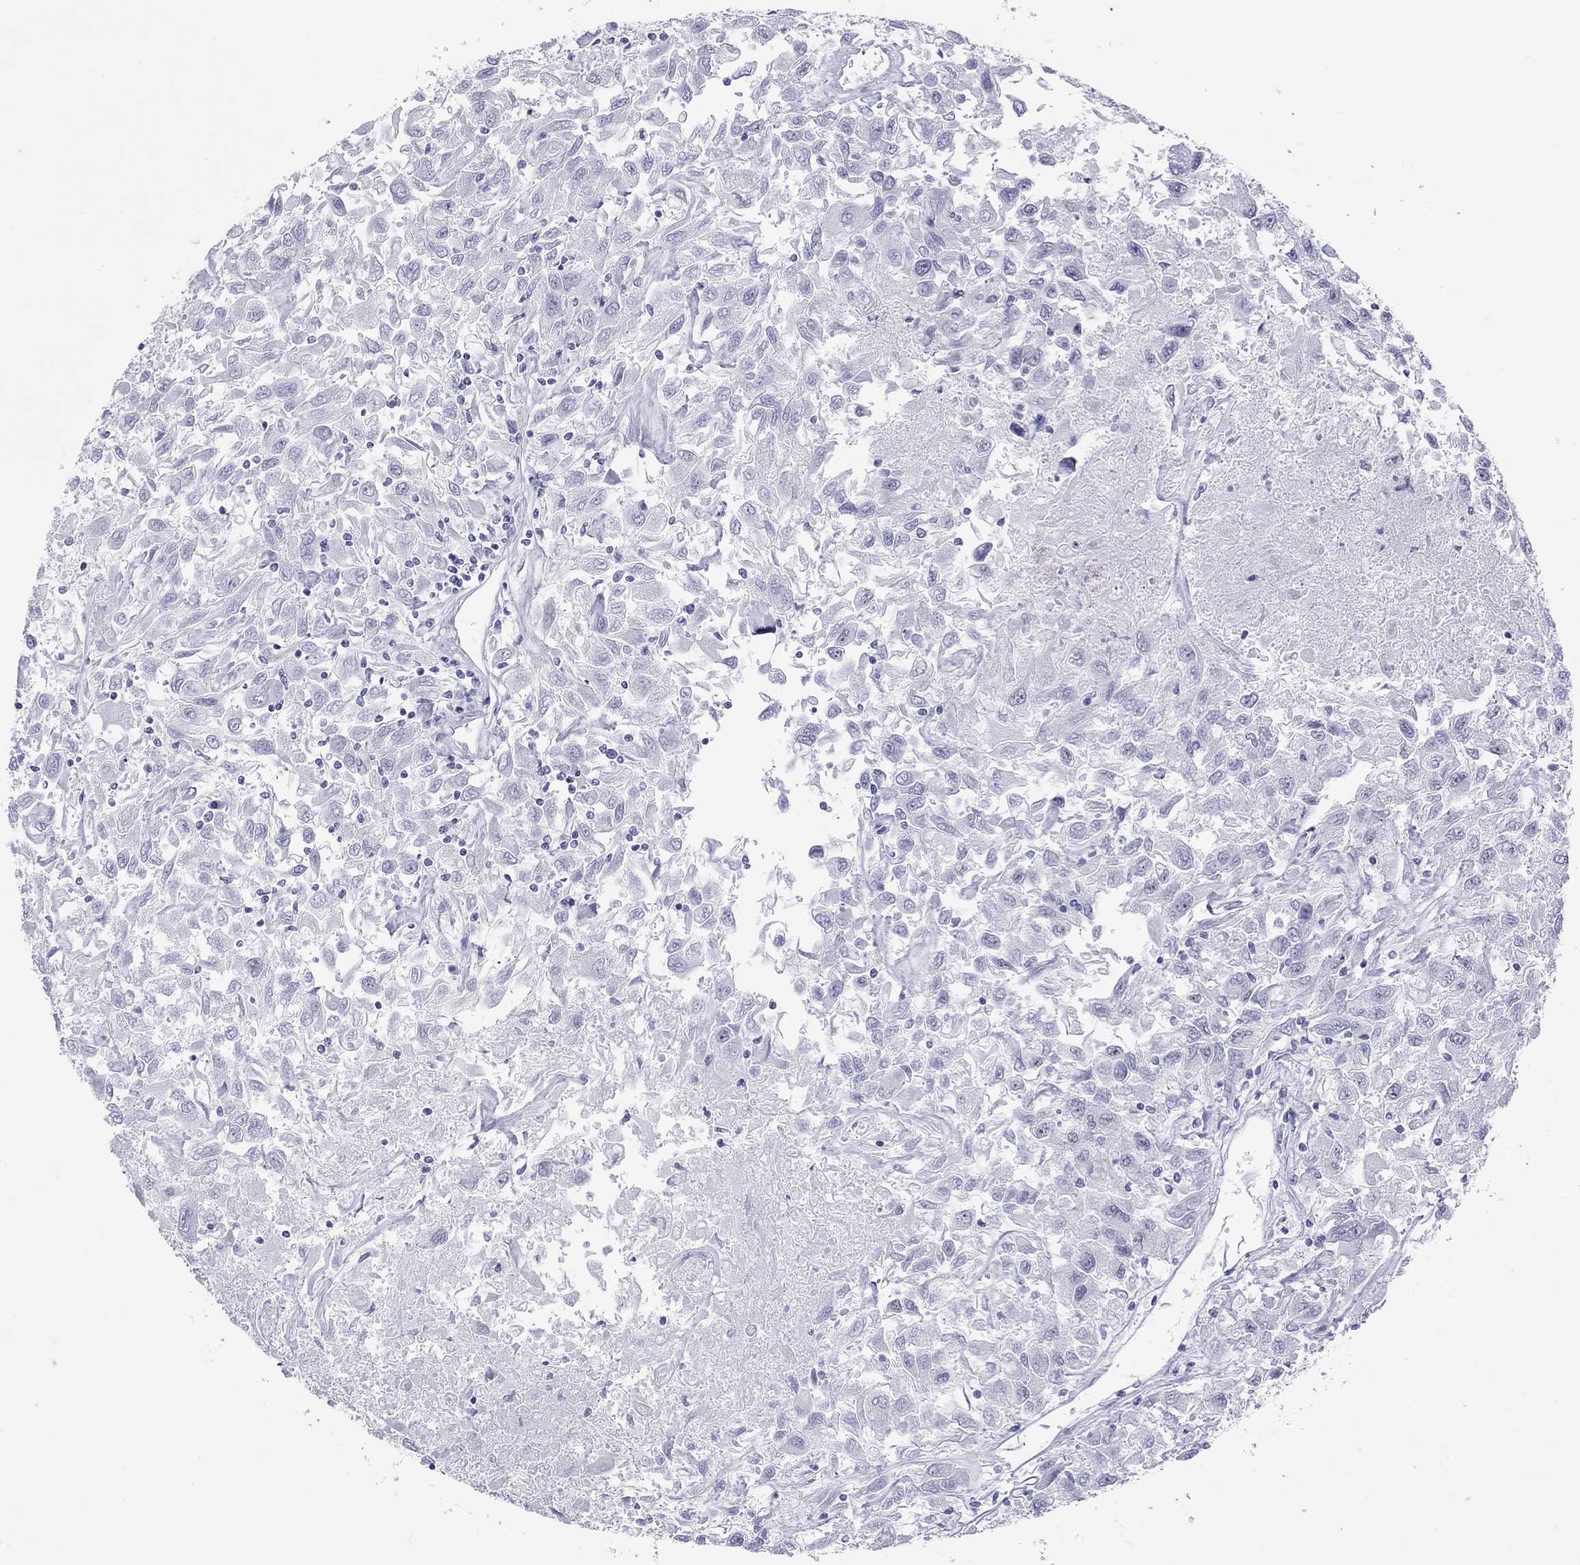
{"staining": {"intensity": "negative", "quantity": "none", "location": "none"}, "tissue": "renal cancer", "cell_type": "Tumor cells", "image_type": "cancer", "snomed": [{"axis": "morphology", "description": "Adenocarcinoma, NOS"}, {"axis": "topography", "description": "Kidney"}], "caption": "Renal cancer (adenocarcinoma) stained for a protein using IHC exhibits no staining tumor cells.", "gene": "LYAR", "patient": {"sex": "female", "age": 76}}